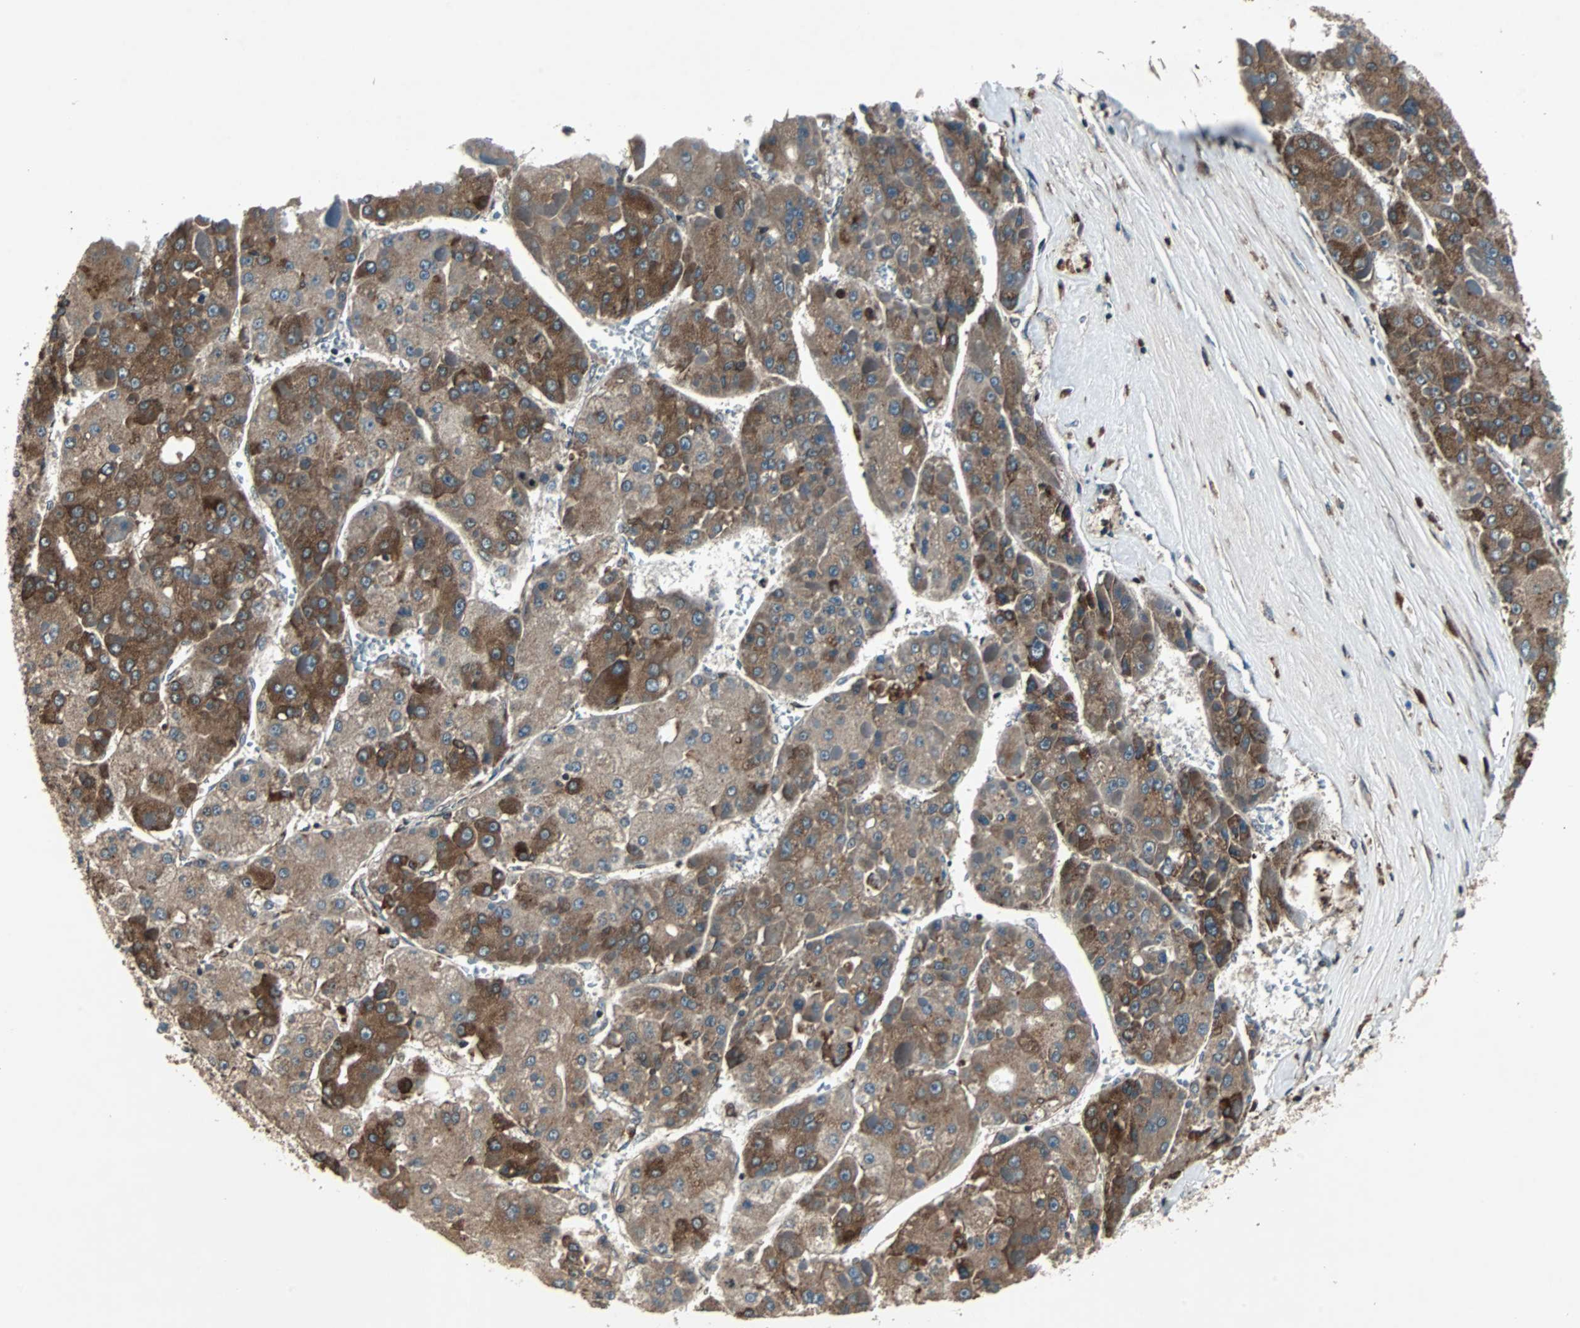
{"staining": {"intensity": "moderate", "quantity": ">75%", "location": "cytoplasmic/membranous"}, "tissue": "liver cancer", "cell_type": "Tumor cells", "image_type": "cancer", "snomed": [{"axis": "morphology", "description": "Carcinoma, Hepatocellular, NOS"}, {"axis": "topography", "description": "Liver"}], "caption": "Tumor cells display medium levels of moderate cytoplasmic/membranous staining in about >75% of cells in human liver hepatocellular carcinoma. Ihc stains the protein of interest in brown and the nuclei are stained blue.", "gene": "RAB7A", "patient": {"sex": "female", "age": 73}}